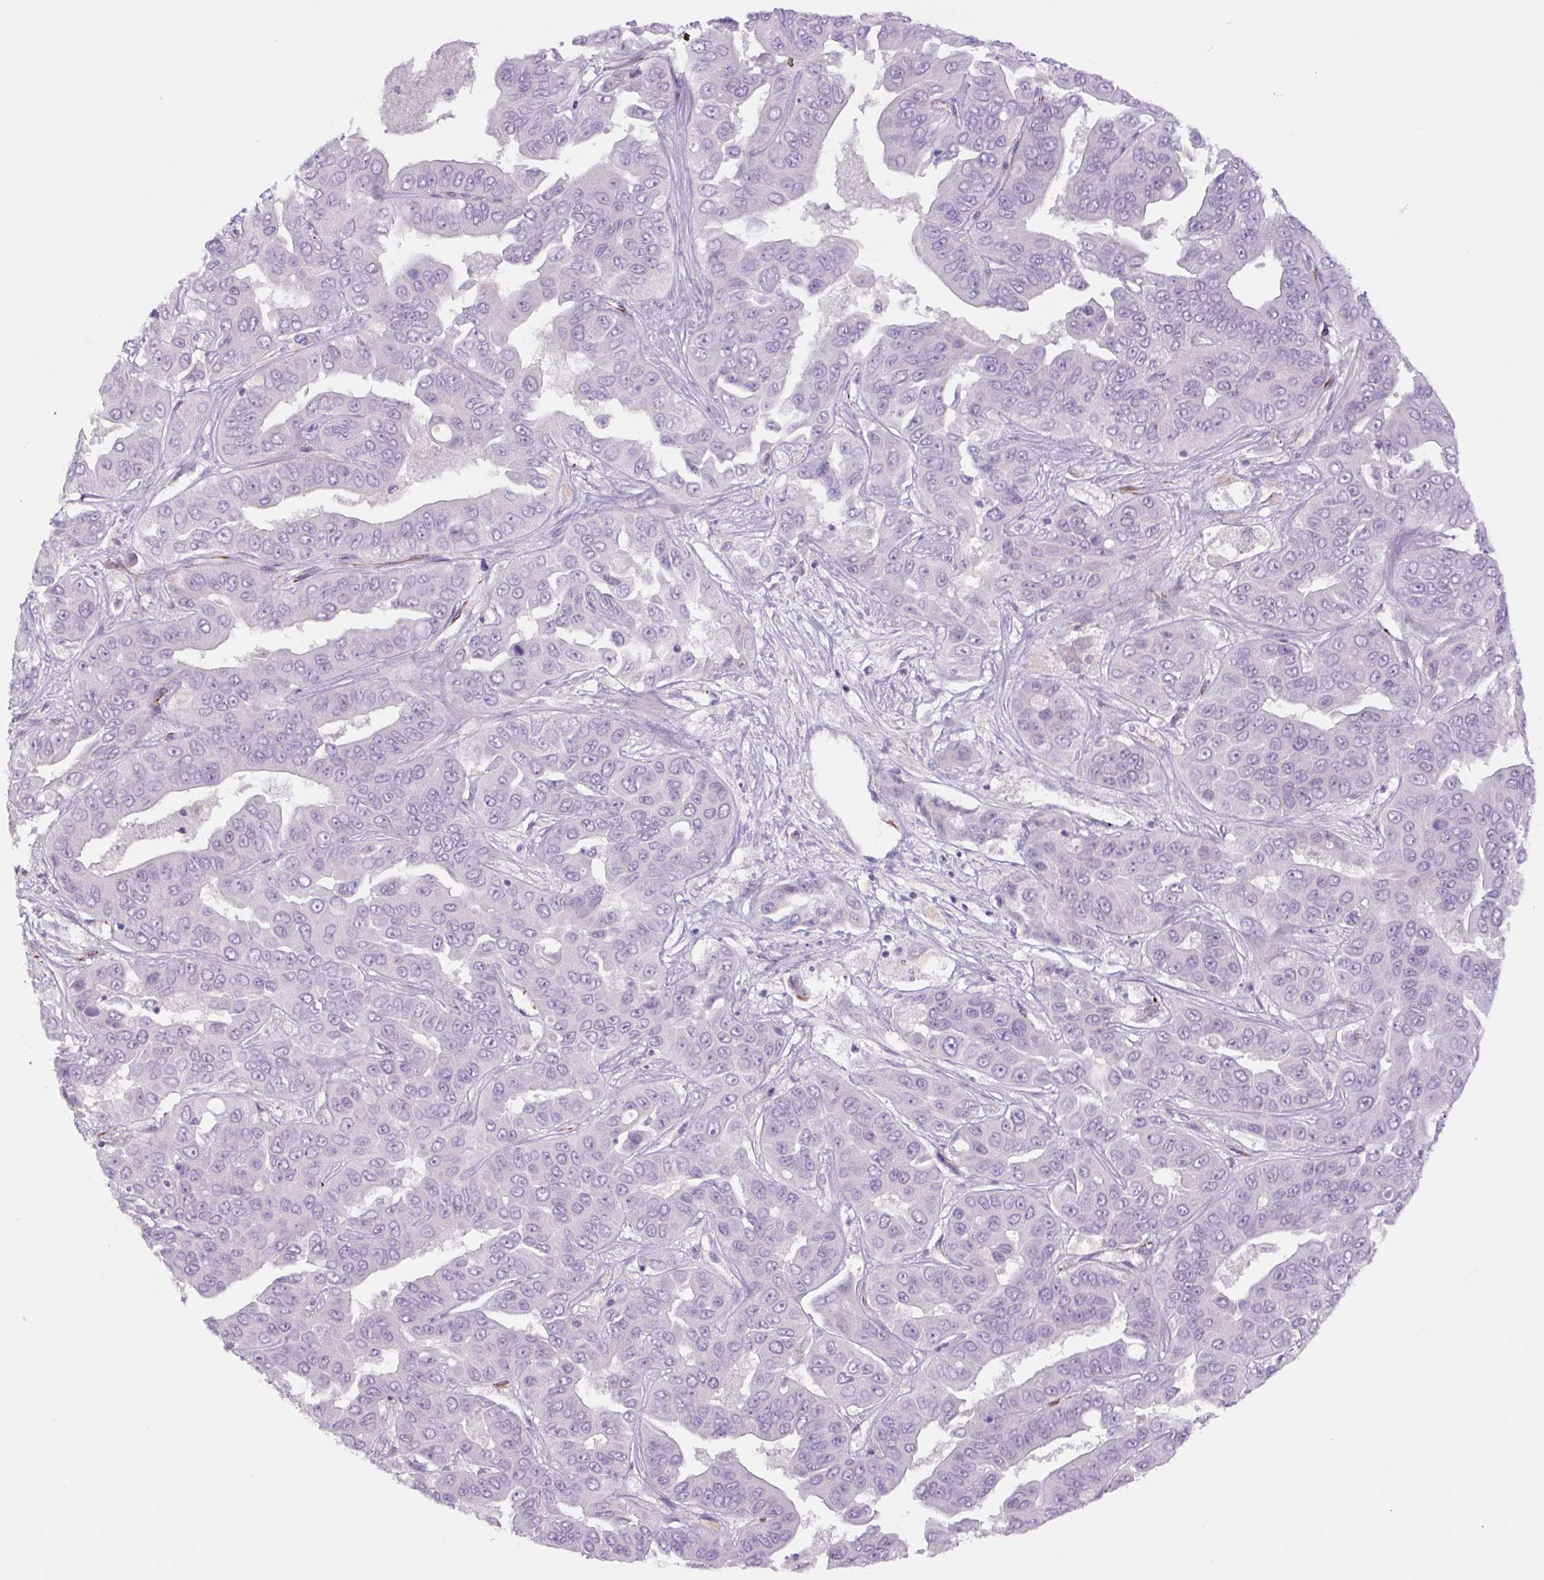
{"staining": {"intensity": "negative", "quantity": "none", "location": "none"}, "tissue": "liver cancer", "cell_type": "Tumor cells", "image_type": "cancer", "snomed": [{"axis": "morphology", "description": "Cholangiocarcinoma"}, {"axis": "topography", "description": "Liver"}], "caption": "Tumor cells are negative for brown protein staining in liver cholangiocarcinoma.", "gene": "NES", "patient": {"sex": "female", "age": 52}}